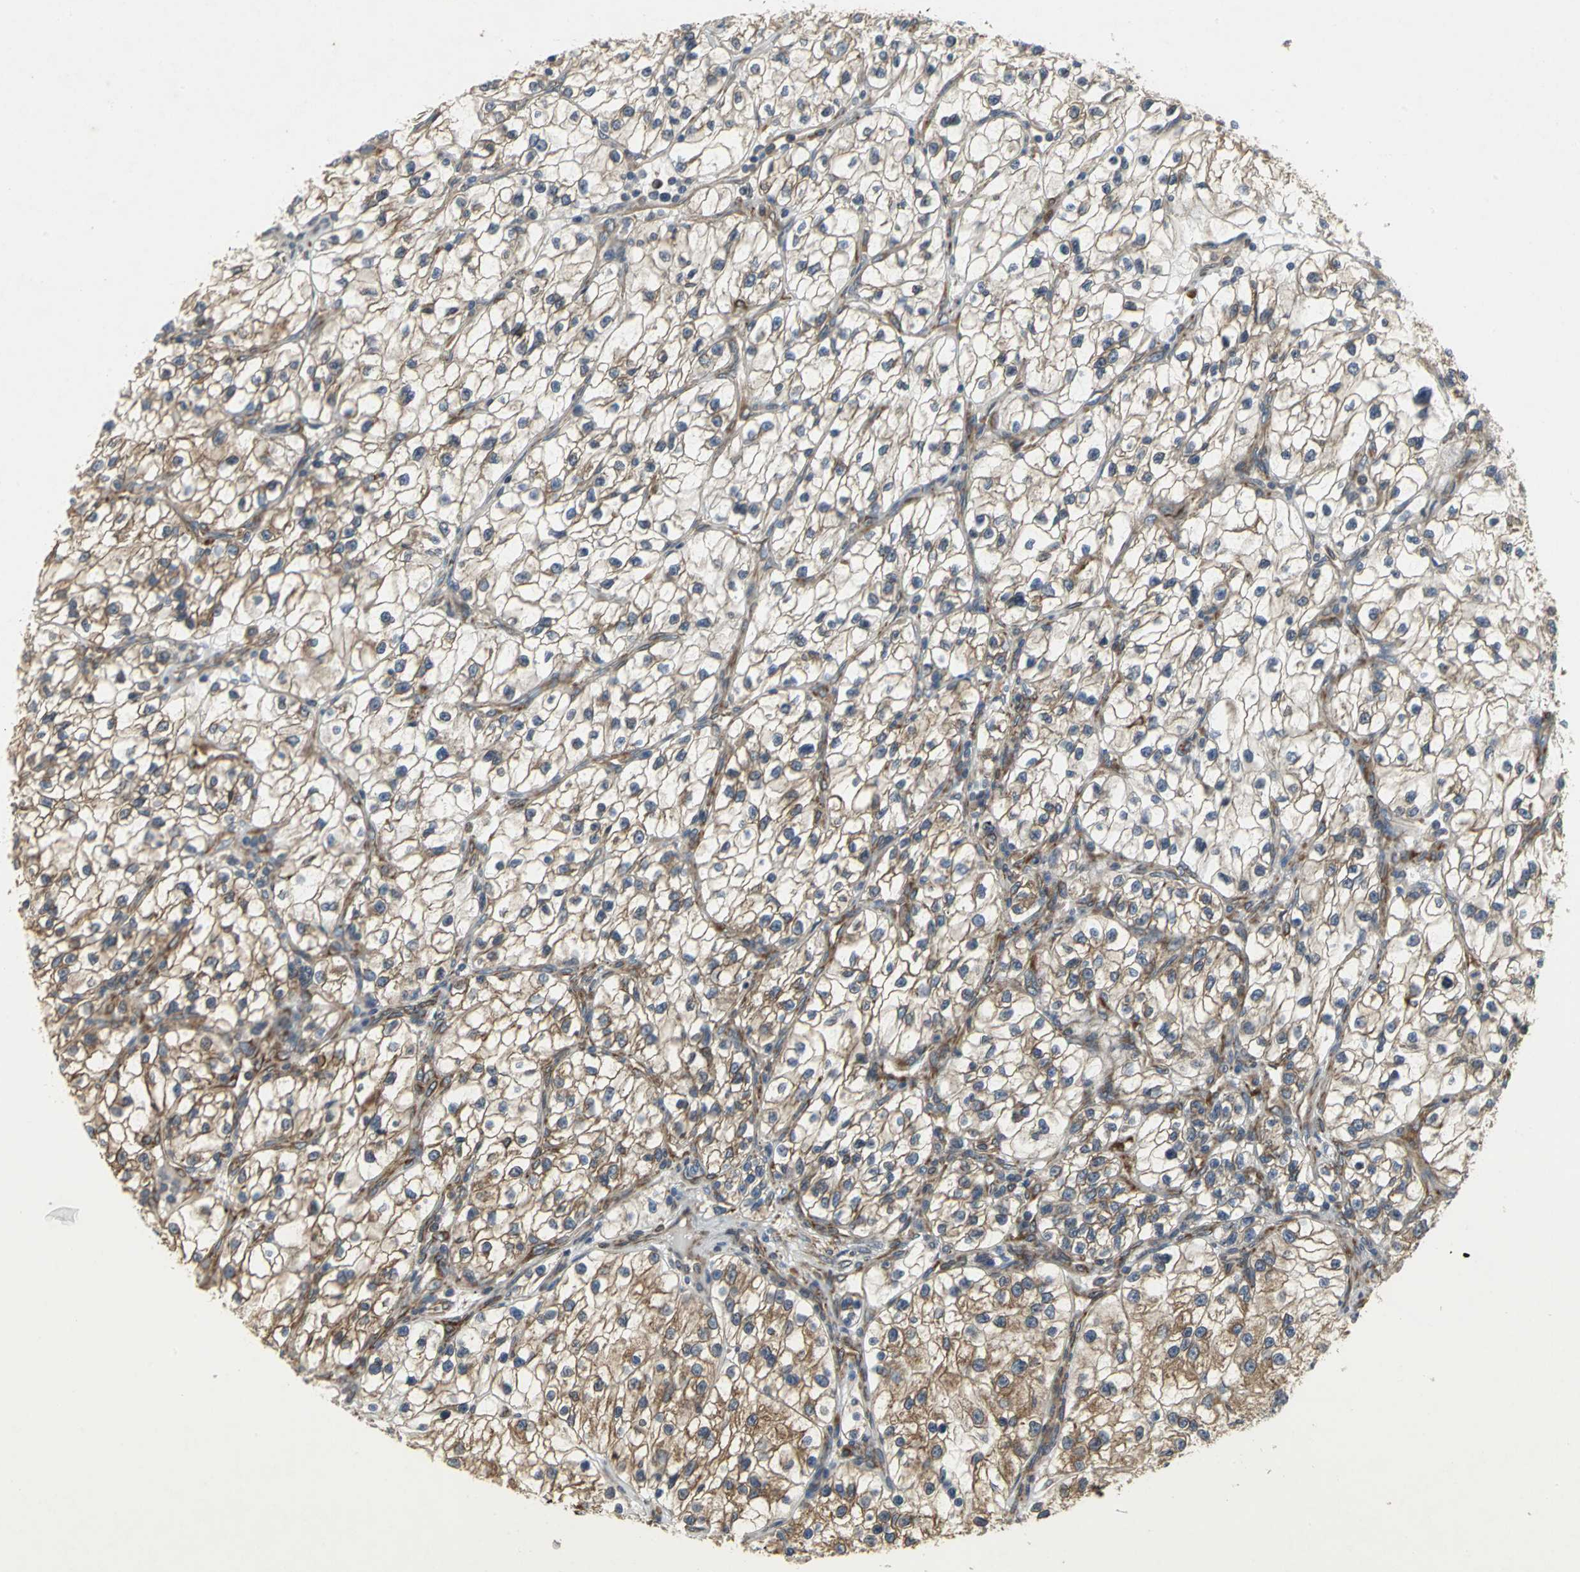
{"staining": {"intensity": "weak", "quantity": "25%-75%", "location": "cytoplasmic/membranous"}, "tissue": "renal cancer", "cell_type": "Tumor cells", "image_type": "cancer", "snomed": [{"axis": "morphology", "description": "Adenocarcinoma, NOS"}, {"axis": "topography", "description": "Kidney"}], "caption": "The image reveals immunohistochemical staining of renal cancer. There is weak cytoplasmic/membranous staining is identified in about 25%-75% of tumor cells. (DAB = brown stain, brightfield microscopy at high magnification).", "gene": "SYVN1", "patient": {"sex": "female", "age": 57}}